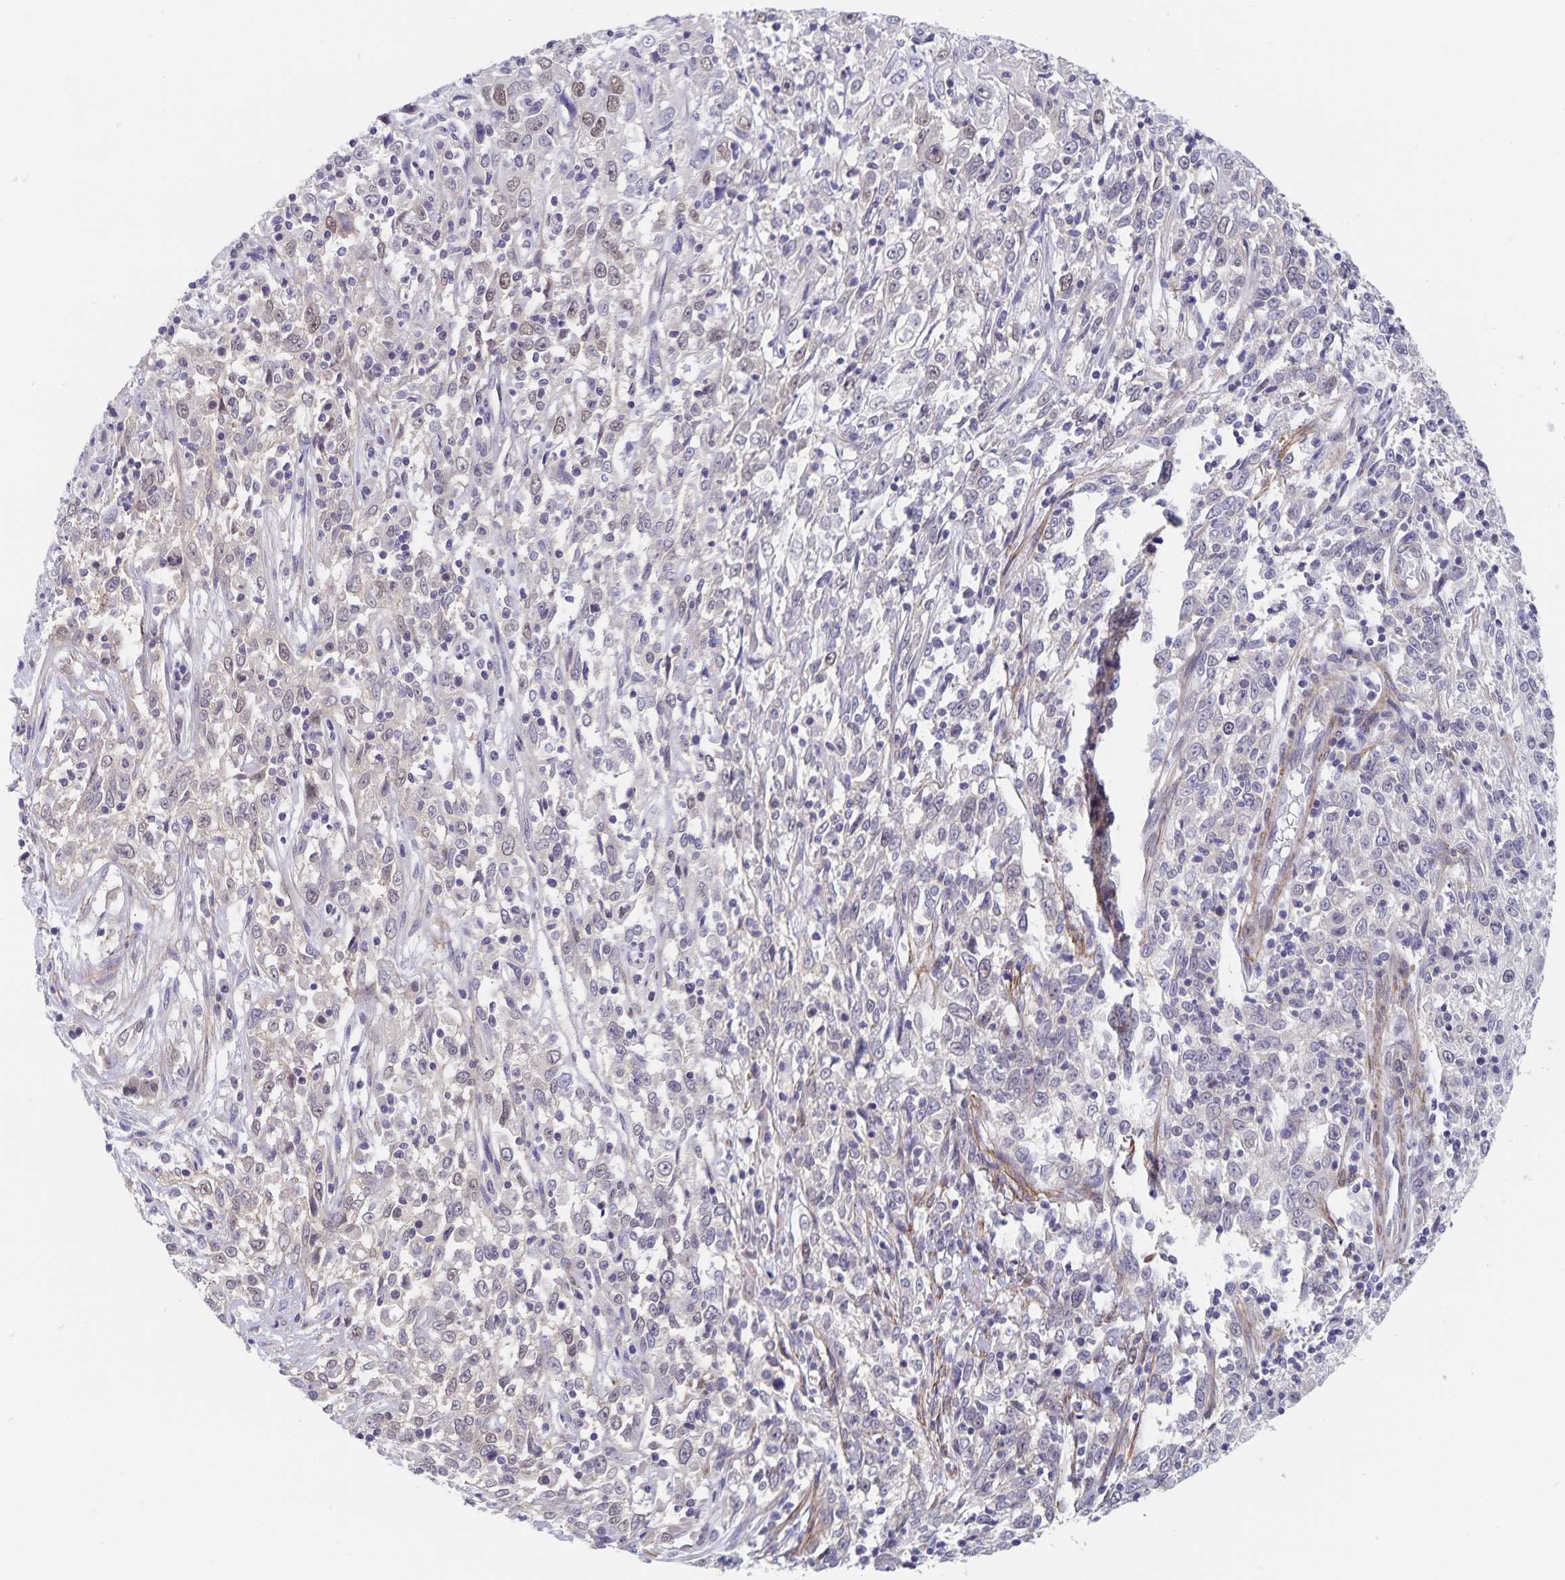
{"staining": {"intensity": "weak", "quantity": "<25%", "location": "nuclear"}, "tissue": "cervical cancer", "cell_type": "Tumor cells", "image_type": "cancer", "snomed": [{"axis": "morphology", "description": "Adenocarcinoma, NOS"}, {"axis": "topography", "description": "Cervix"}], "caption": "IHC of human cervical cancer (adenocarcinoma) reveals no positivity in tumor cells. The staining is performed using DAB brown chromogen with nuclei counter-stained in using hematoxylin.", "gene": "BAG6", "patient": {"sex": "female", "age": 40}}